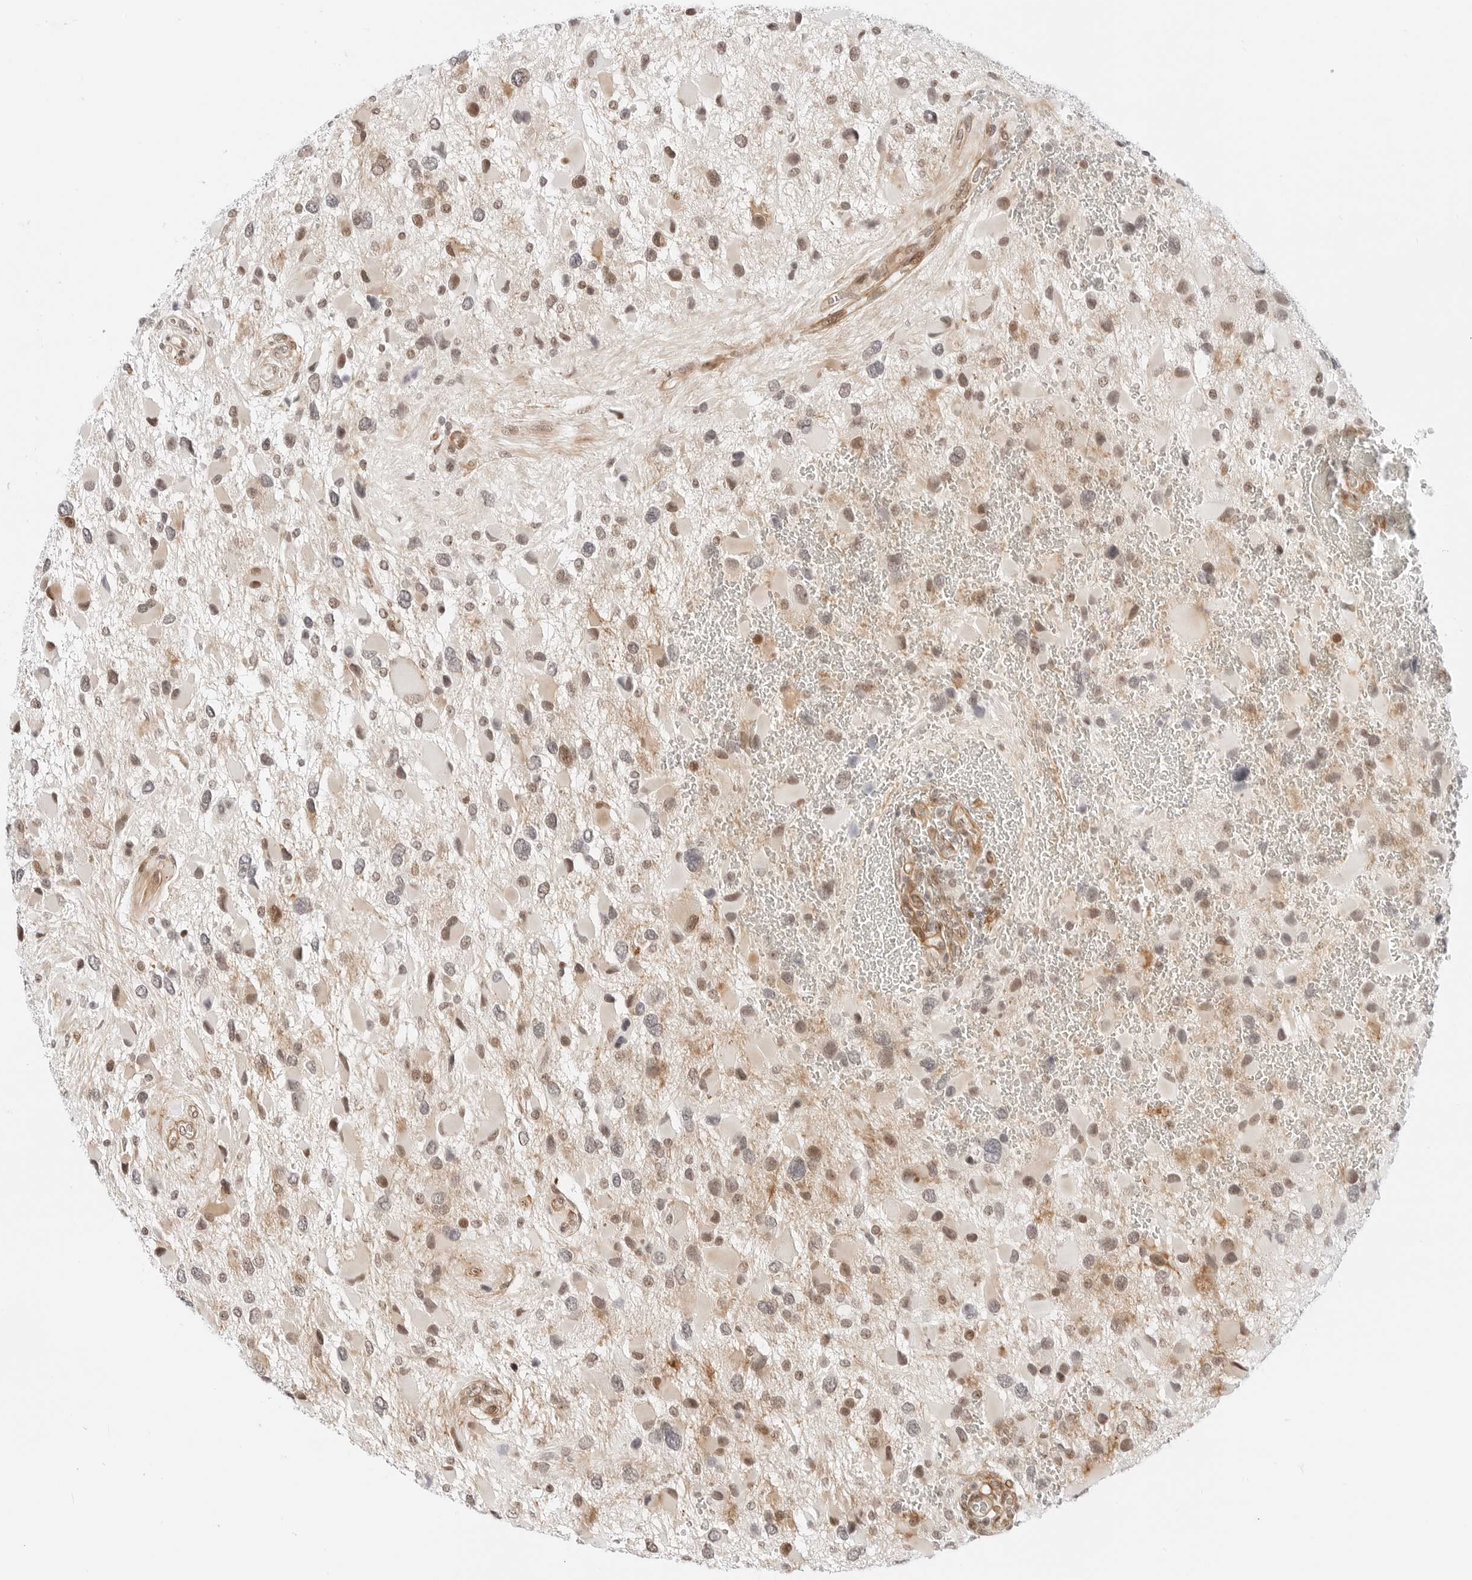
{"staining": {"intensity": "weak", "quantity": "25%-75%", "location": "nuclear"}, "tissue": "glioma", "cell_type": "Tumor cells", "image_type": "cancer", "snomed": [{"axis": "morphology", "description": "Glioma, malignant, High grade"}, {"axis": "topography", "description": "Brain"}], "caption": "Immunohistochemical staining of human malignant glioma (high-grade) shows low levels of weak nuclear positivity in about 25%-75% of tumor cells. (DAB IHC with brightfield microscopy, high magnification).", "gene": "ZNF613", "patient": {"sex": "male", "age": 53}}